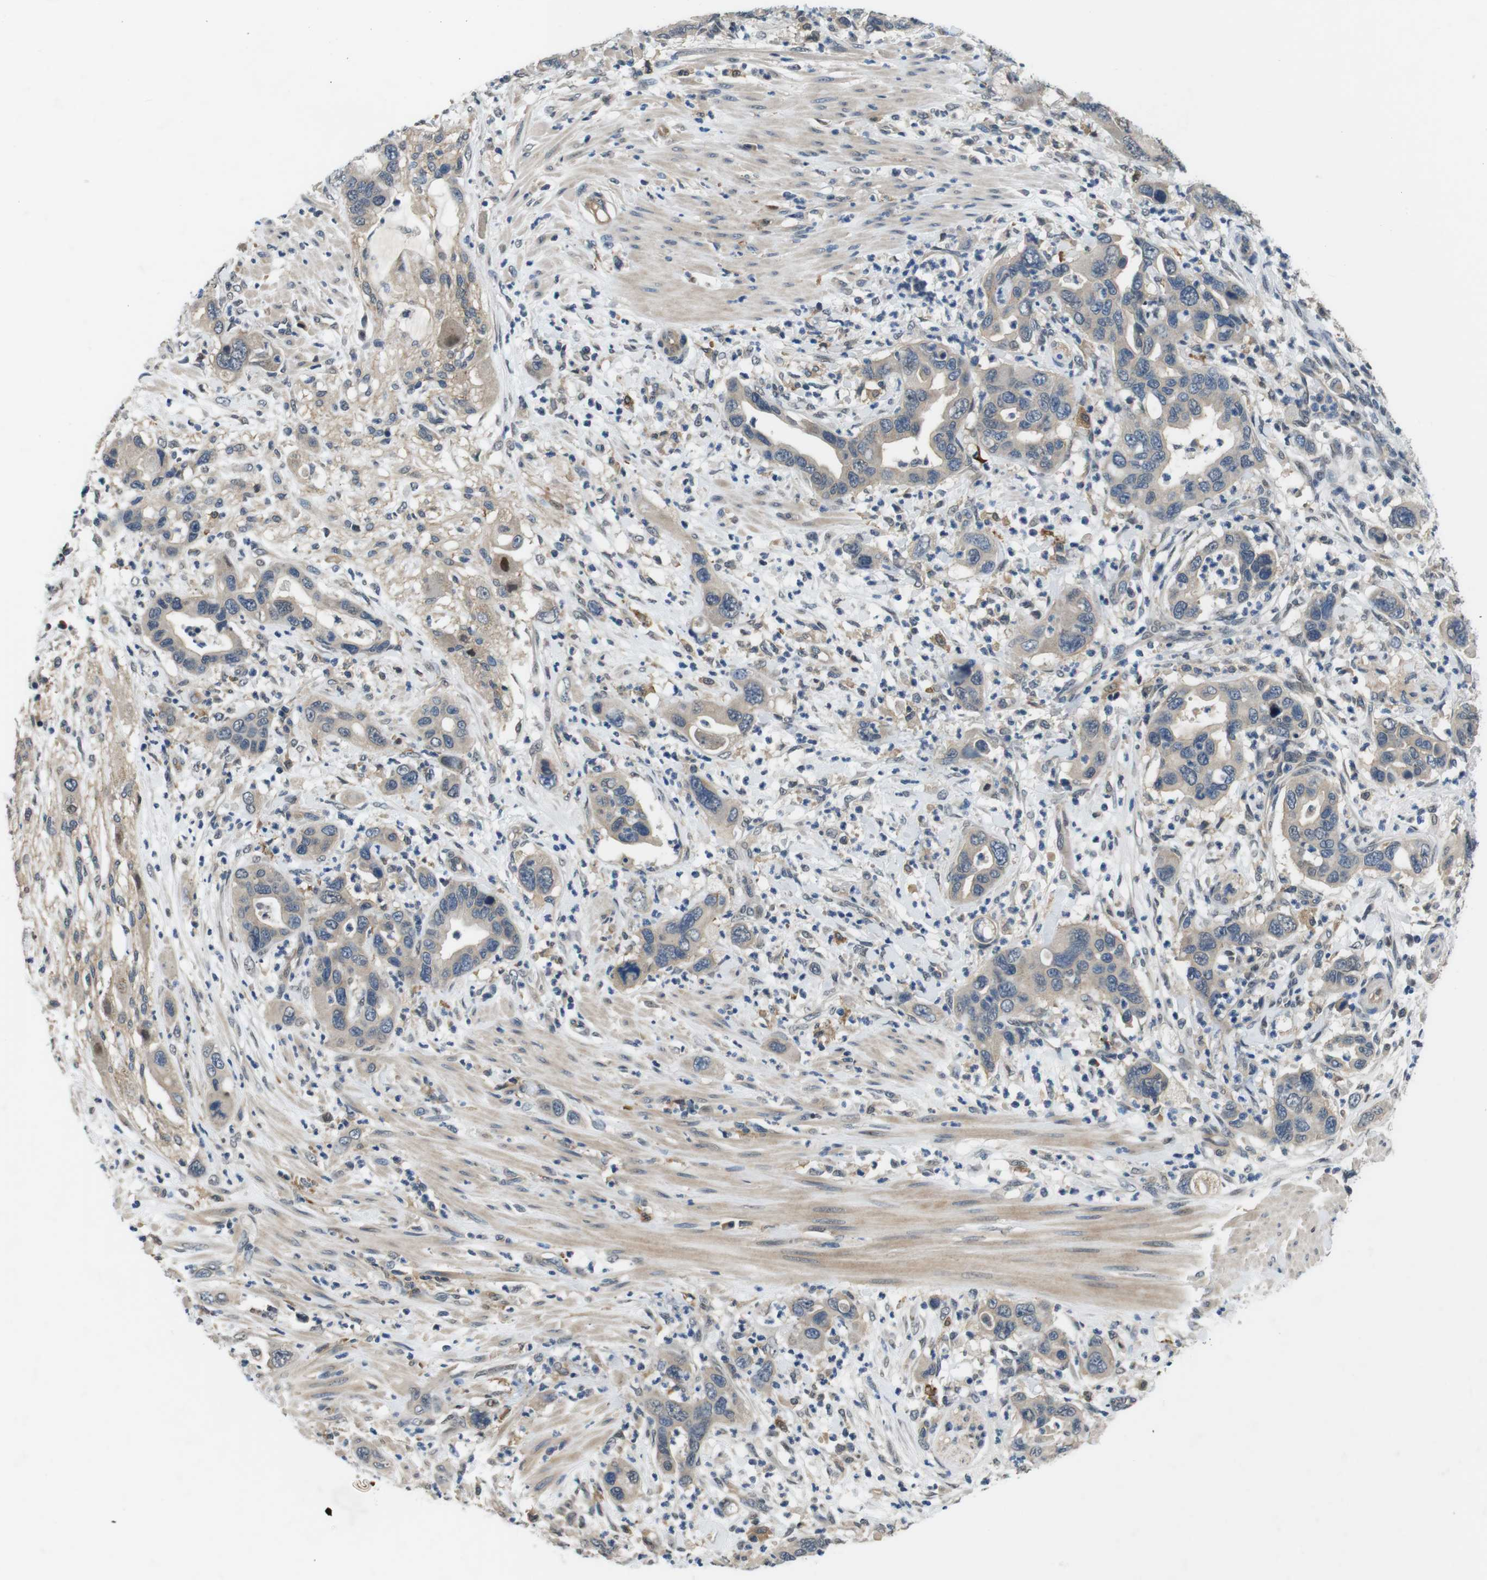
{"staining": {"intensity": "weak", "quantity": ">75%", "location": "cytoplasmic/membranous"}, "tissue": "pancreatic cancer", "cell_type": "Tumor cells", "image_type": "cancer", "snomed": [{"axis": "morphology", "description": "Adenocarcinoma, NOS"}, {"axis": "topography", "description": "Pancreas"}], "caption": "A brown stain highlights weak cytoplasmic/membranous staining of a protein in human pancreatic cancer tumor cells.", "gene": "CD163L1", "patient": {"sex": "female", "age": 71}}